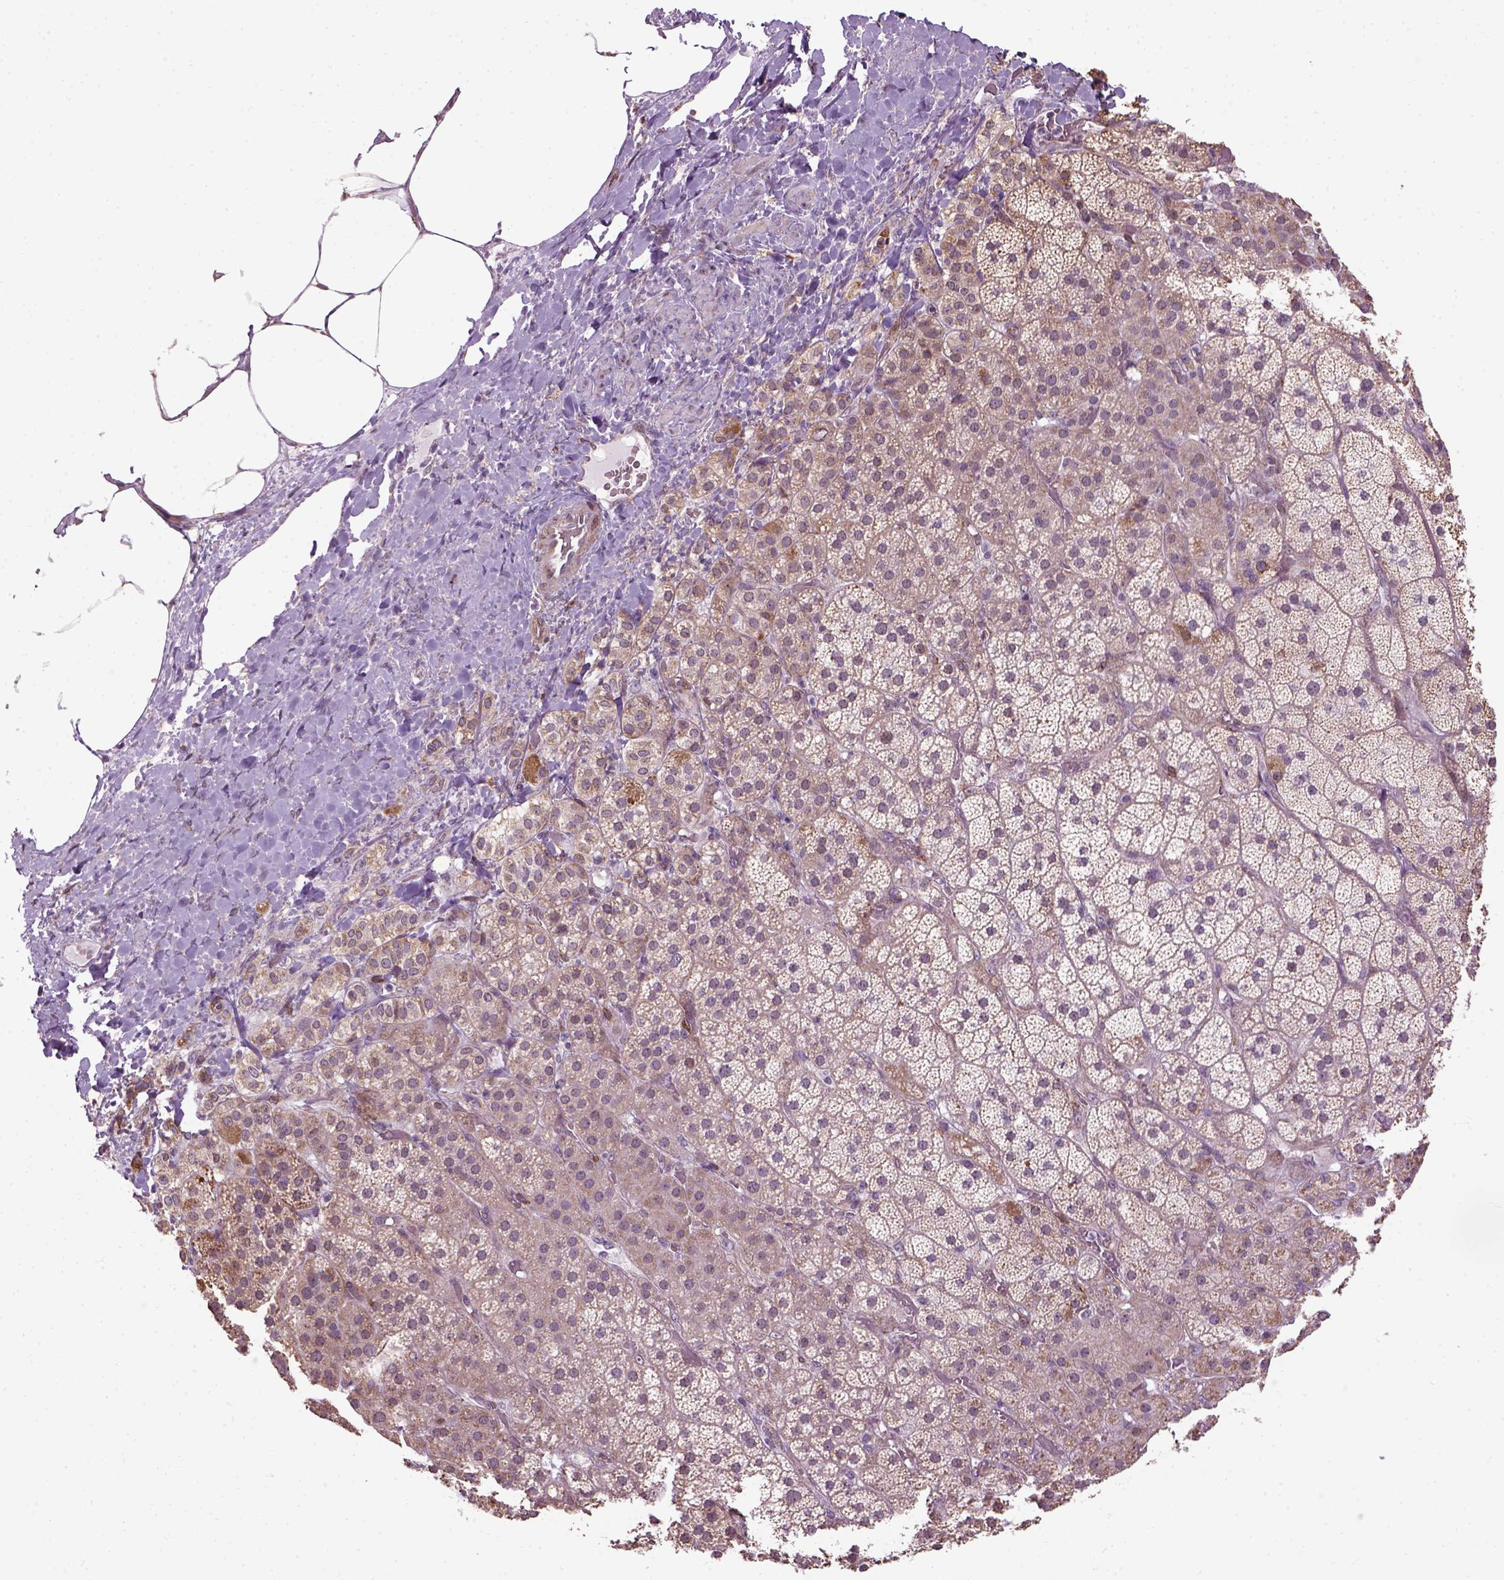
{"staining": {"intensity": "weak", "quantity": ">75%", "location": "cytoplasmic/membranous"}, "tissue": "adrenal gland", "cell_type": "Glandular cells", "image_type": "normal", "snomed": [{"axis": "morphology", "description": "Normal tissue, NOS"}, {"axis": "topography", "description": "Adrenal gland"}], "caption": "Protein staining by IHC exhibits weak cytoplasmic/membranous positivity in approximately >75% of glandular cells in unremarkable adrenal gland.", "gene": "XK", "patient": {"sex": "male", "age": 57}}